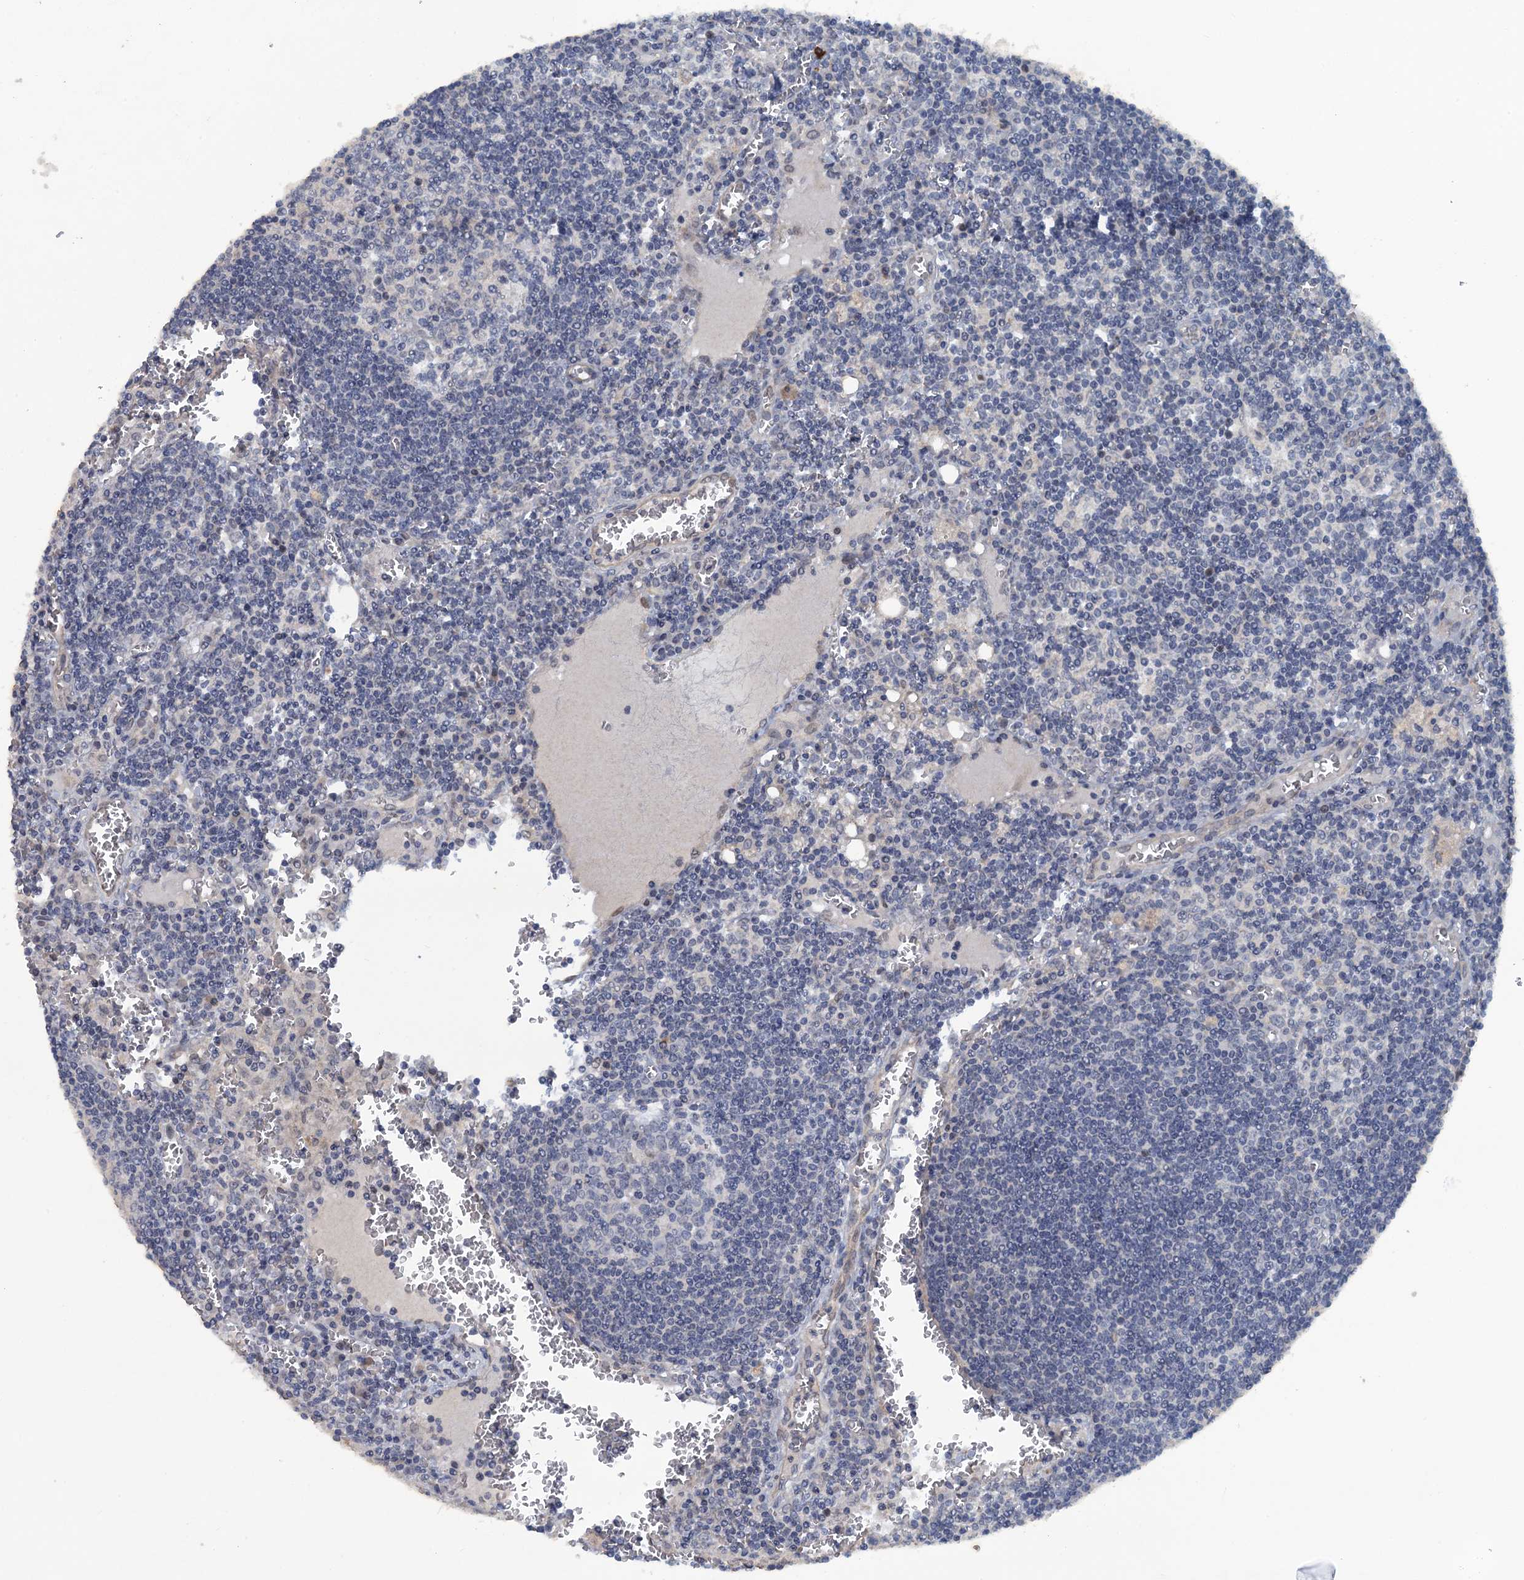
{"staining": {"intensity": "negative", "quantity": "none", "location": "none"}, "tissue": "lymph node", "cell_type": "Germinal center cells", "image_type": "normal", "snomed": [{"axis": "morphology", "description": "Normal tissue, NOS"}, {"axis": "topography", "description": "Lymph node"}], "caption": "Immunohistochemistry image of unremarkable lymph node: human lymph node stained with DAB (3,3'-diaminobenzidine) shows no significant protein expression in germinal center cells.", "gene": "MYO16", "patient": {"sex": "female", "age": 73}}